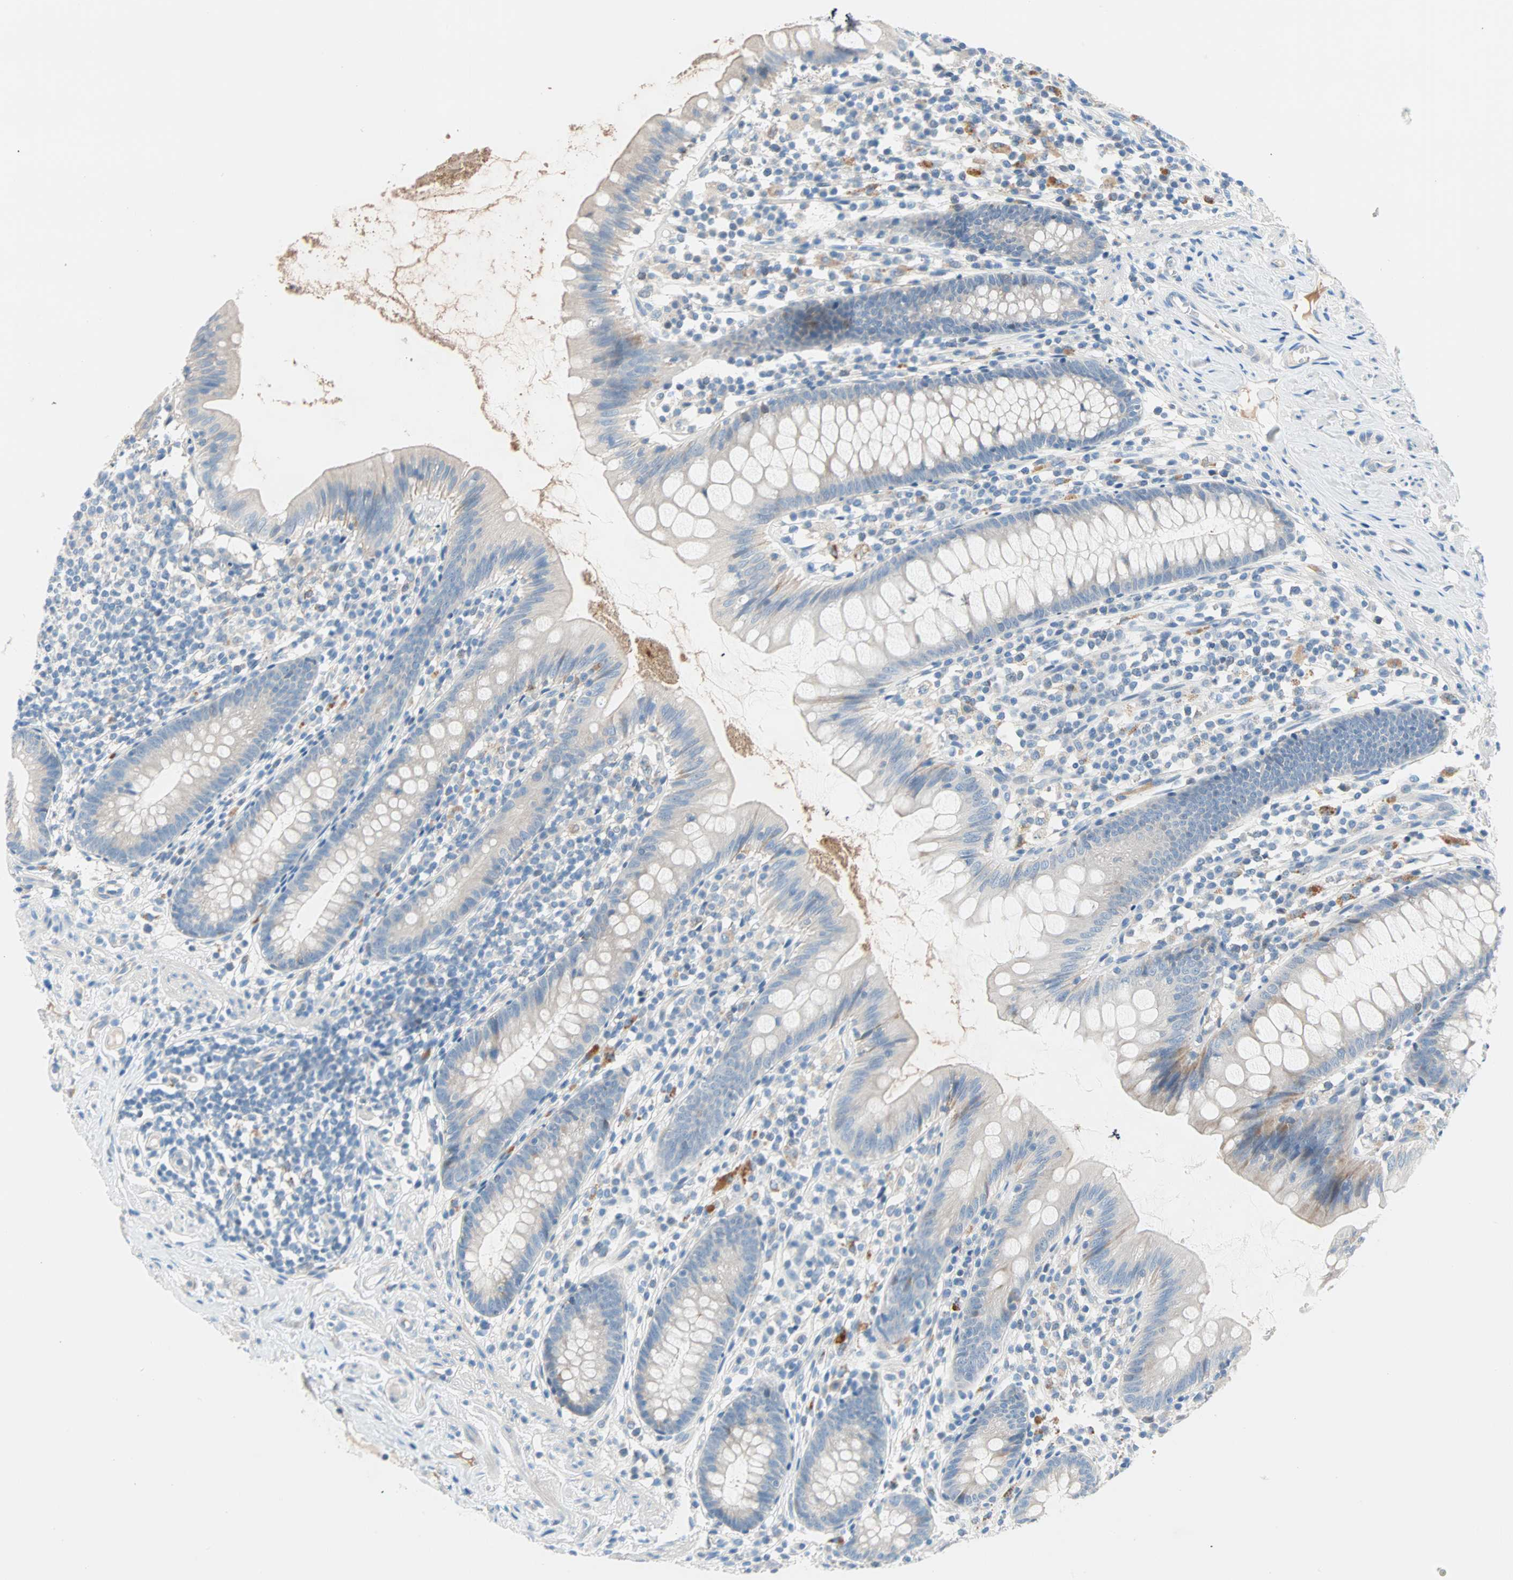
{"staining": {"intensity": "negative", "quantity": "none", "location": "none"}, "tissue": "appendix", "cell_type": "Glandular cells", "image_type": "normal", "snomed": [{"axis": "morphology", "description": "Normal tissue, NOS"}, {"axis": "topography", "description": "Appendix"}], "caption": "Immunohistochemistry (IHC) micrograph of normal human appendix stained for a protein (brown), which shows no positivity in glandular cells. Nuclei are stained in blue.", "gene": "TMEM163", "patient": {"sex": "male", "age": 52}}